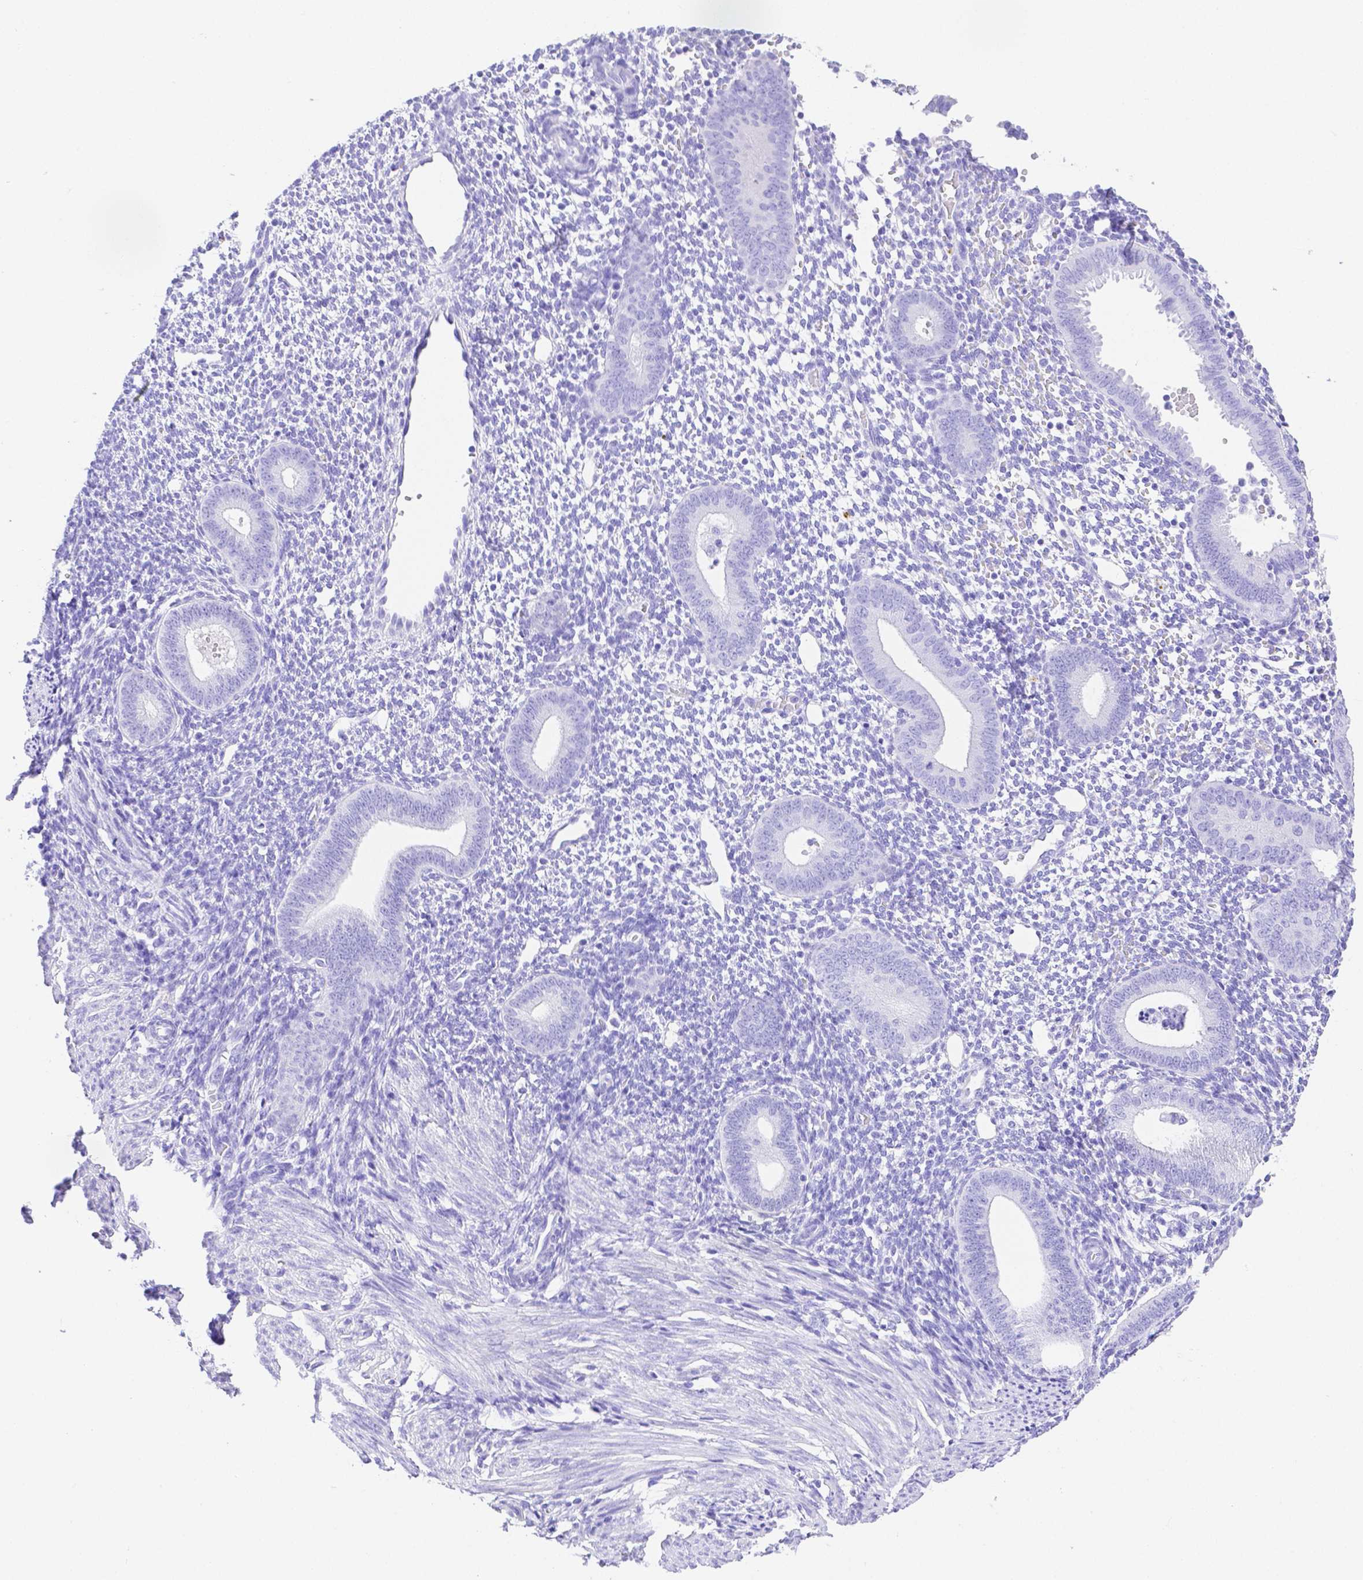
{"staining": {"intensity": "negative", "quantity": "none", "location": "none"}, "tissue": "endometrium", "cell_type": "Cells in endometrial stroma", "image_type": "normal", "snomed": [{"axis": "morphology", "description": "Normal tissue, NOS"}, {"axis": "topography", "description": "Endometrium"}], "caption": "This photomicrograph is of normal endometrium stained with IHC to label a protein in brown with the nuclei are counter-stained blue. There is no positivity in cells in endometrial stroma. Nuclei are stained in blue.", "gene": "SMR3A", "patient": {"sex": "female", "age": 40}}